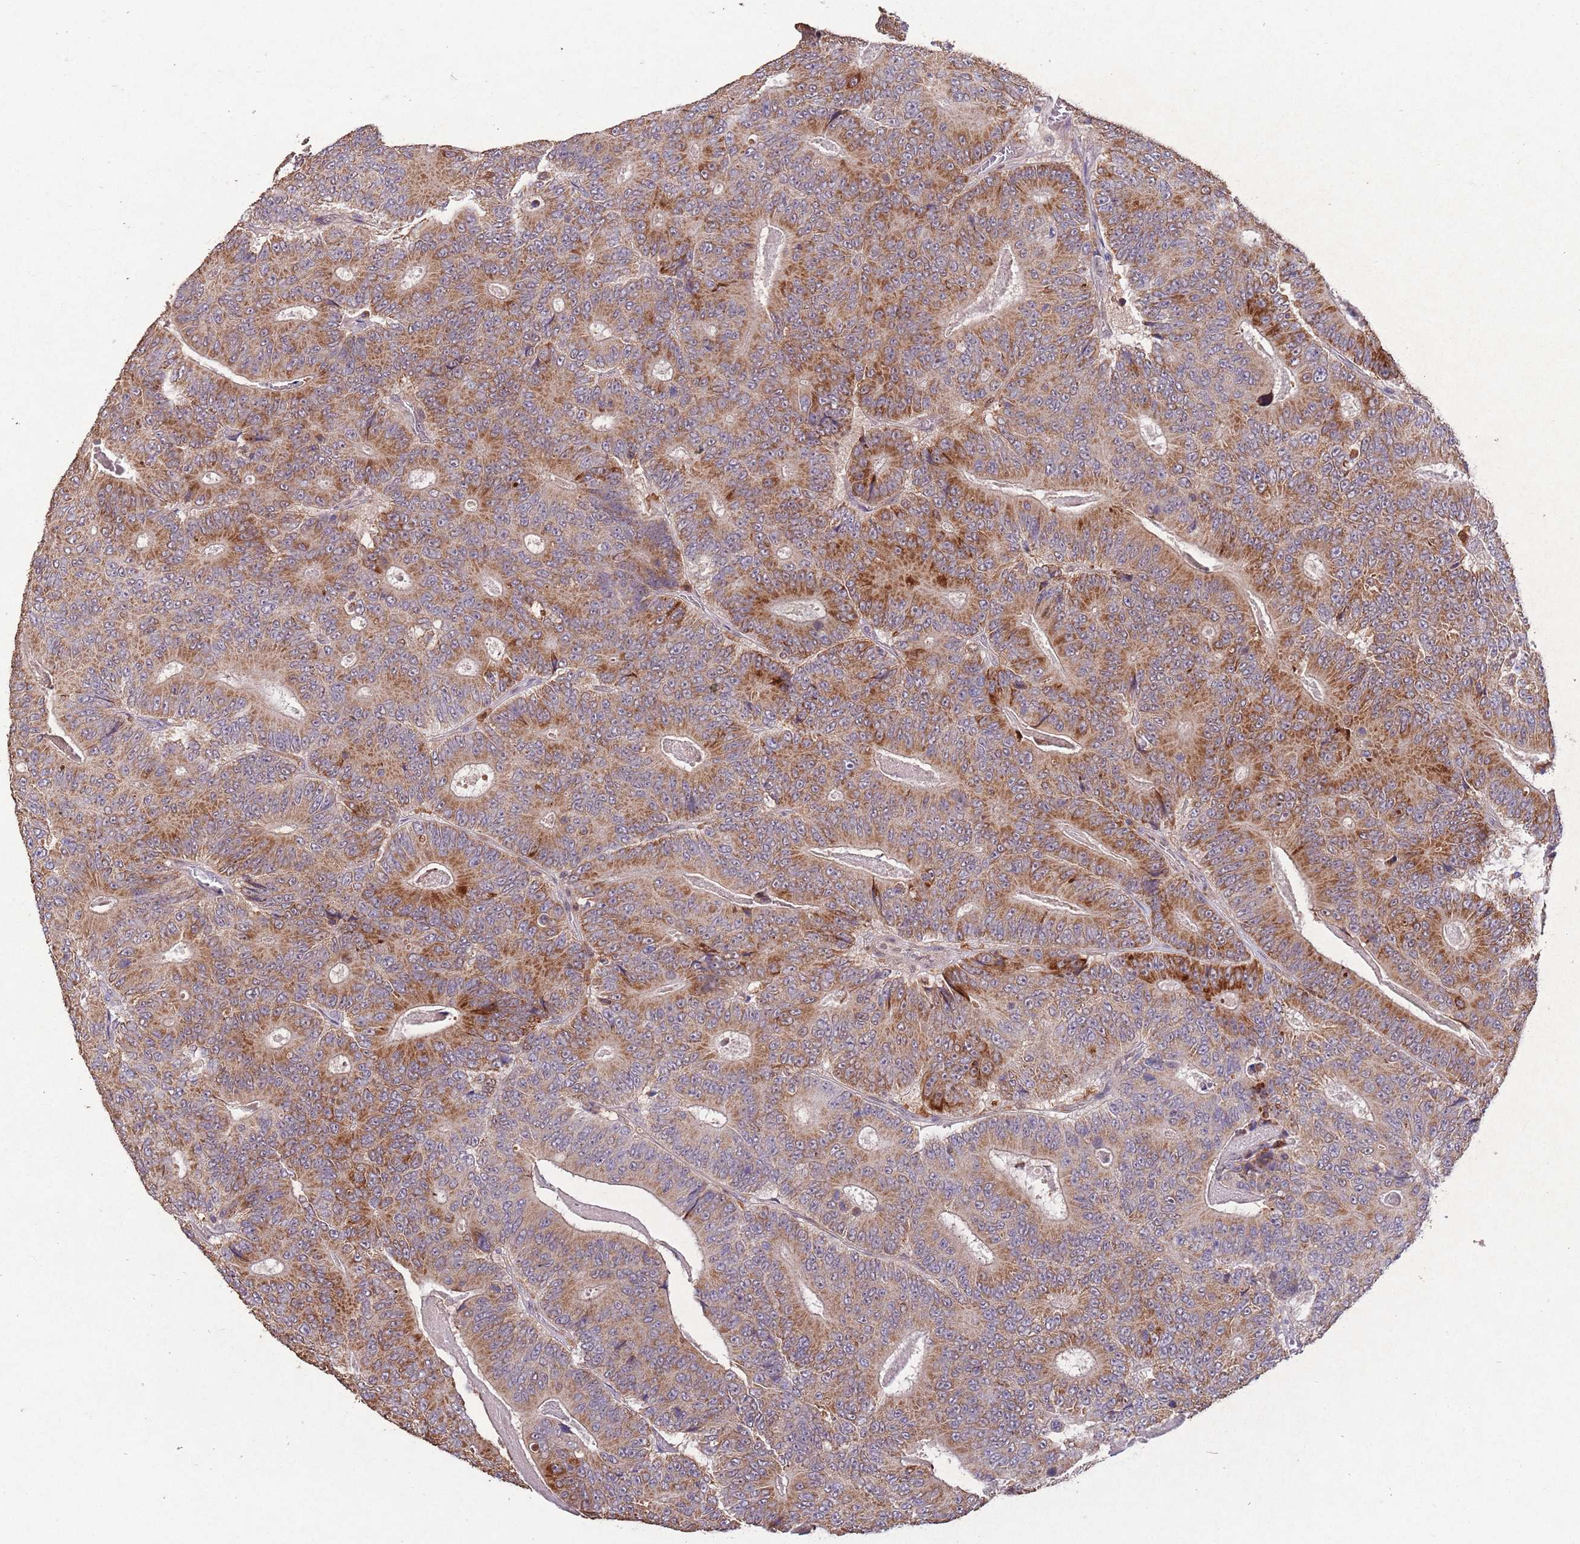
{"staining": {"intensity": "strong", "quantity": ">75%", "location": "cytoplasmic/membranous"}, "tissue": "colorectal cancer", "cell_type": "Tumor cells", "image_type": "cancer", "snomed": [{"axis": "morphology", "description": "Adenocarcinoma, NOS"}, {"axis": "topography", "description": "Colon"}], "caption": "Human adenocarcinoma (colorectal) stained with a protein marker exhibits strong staining in tumor cells.", "gene": "ZNF639", "patient": {"sex": "male", "age": 83}}